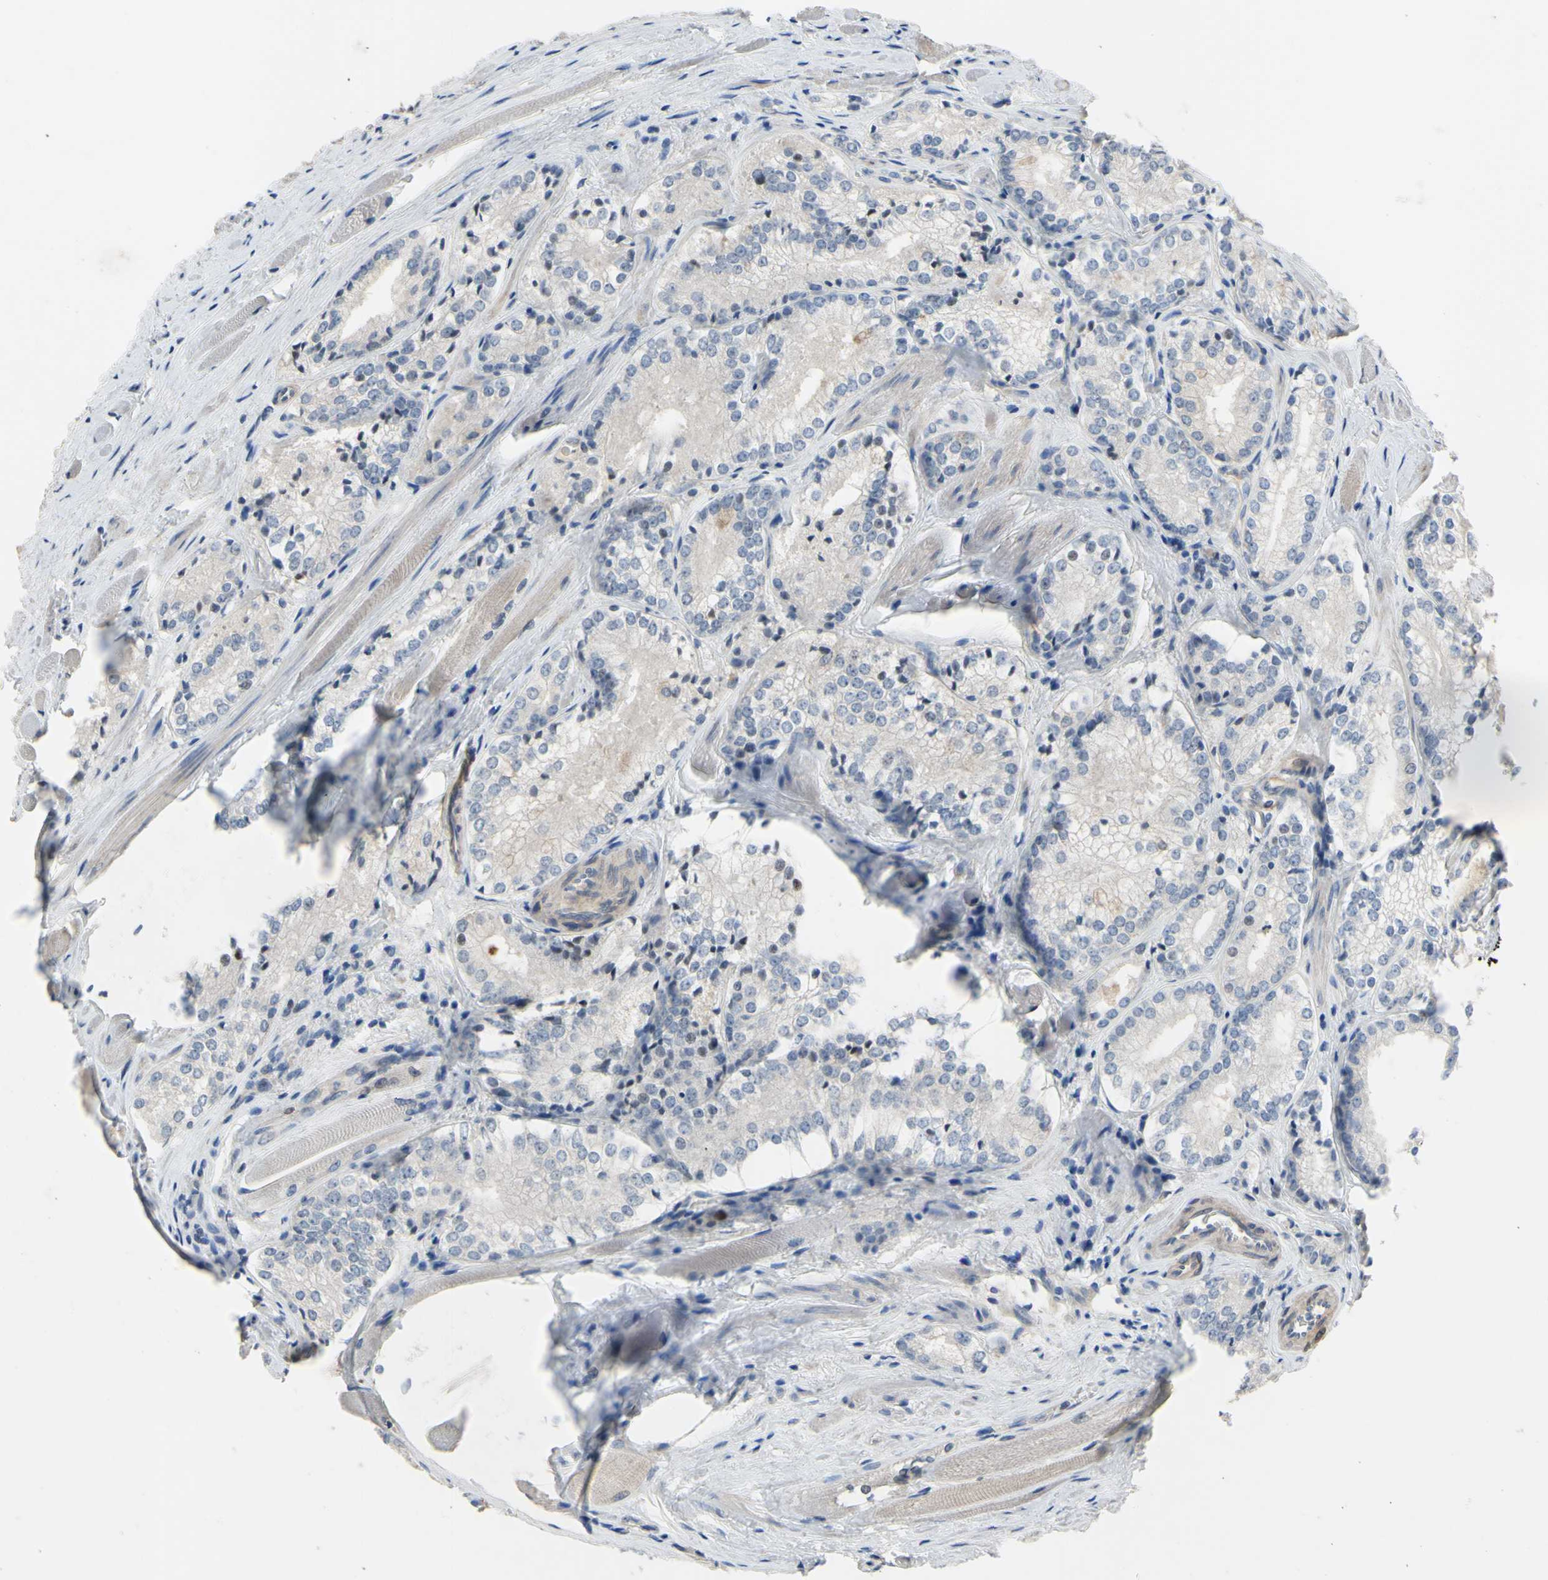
{"staining": {"intensity": "negative", "quantity": "none", "location": "none"}, "tissue": "prostate cancer", "cell_type": "Tumor cells", "image_type": "cancer", "snomed": [{"axis": "morphology", "description": "Adenocarcinoma, Low grade"}, {"axis": "topography", "description": "Prostate"}], "caption": "Prostate adenocarcinoma (low-grade) stained for a protein using immunohistochemistry displays no staining tumor cells.", "gene": "LHX9", "patient": {"sex": "male", "age": 60}}